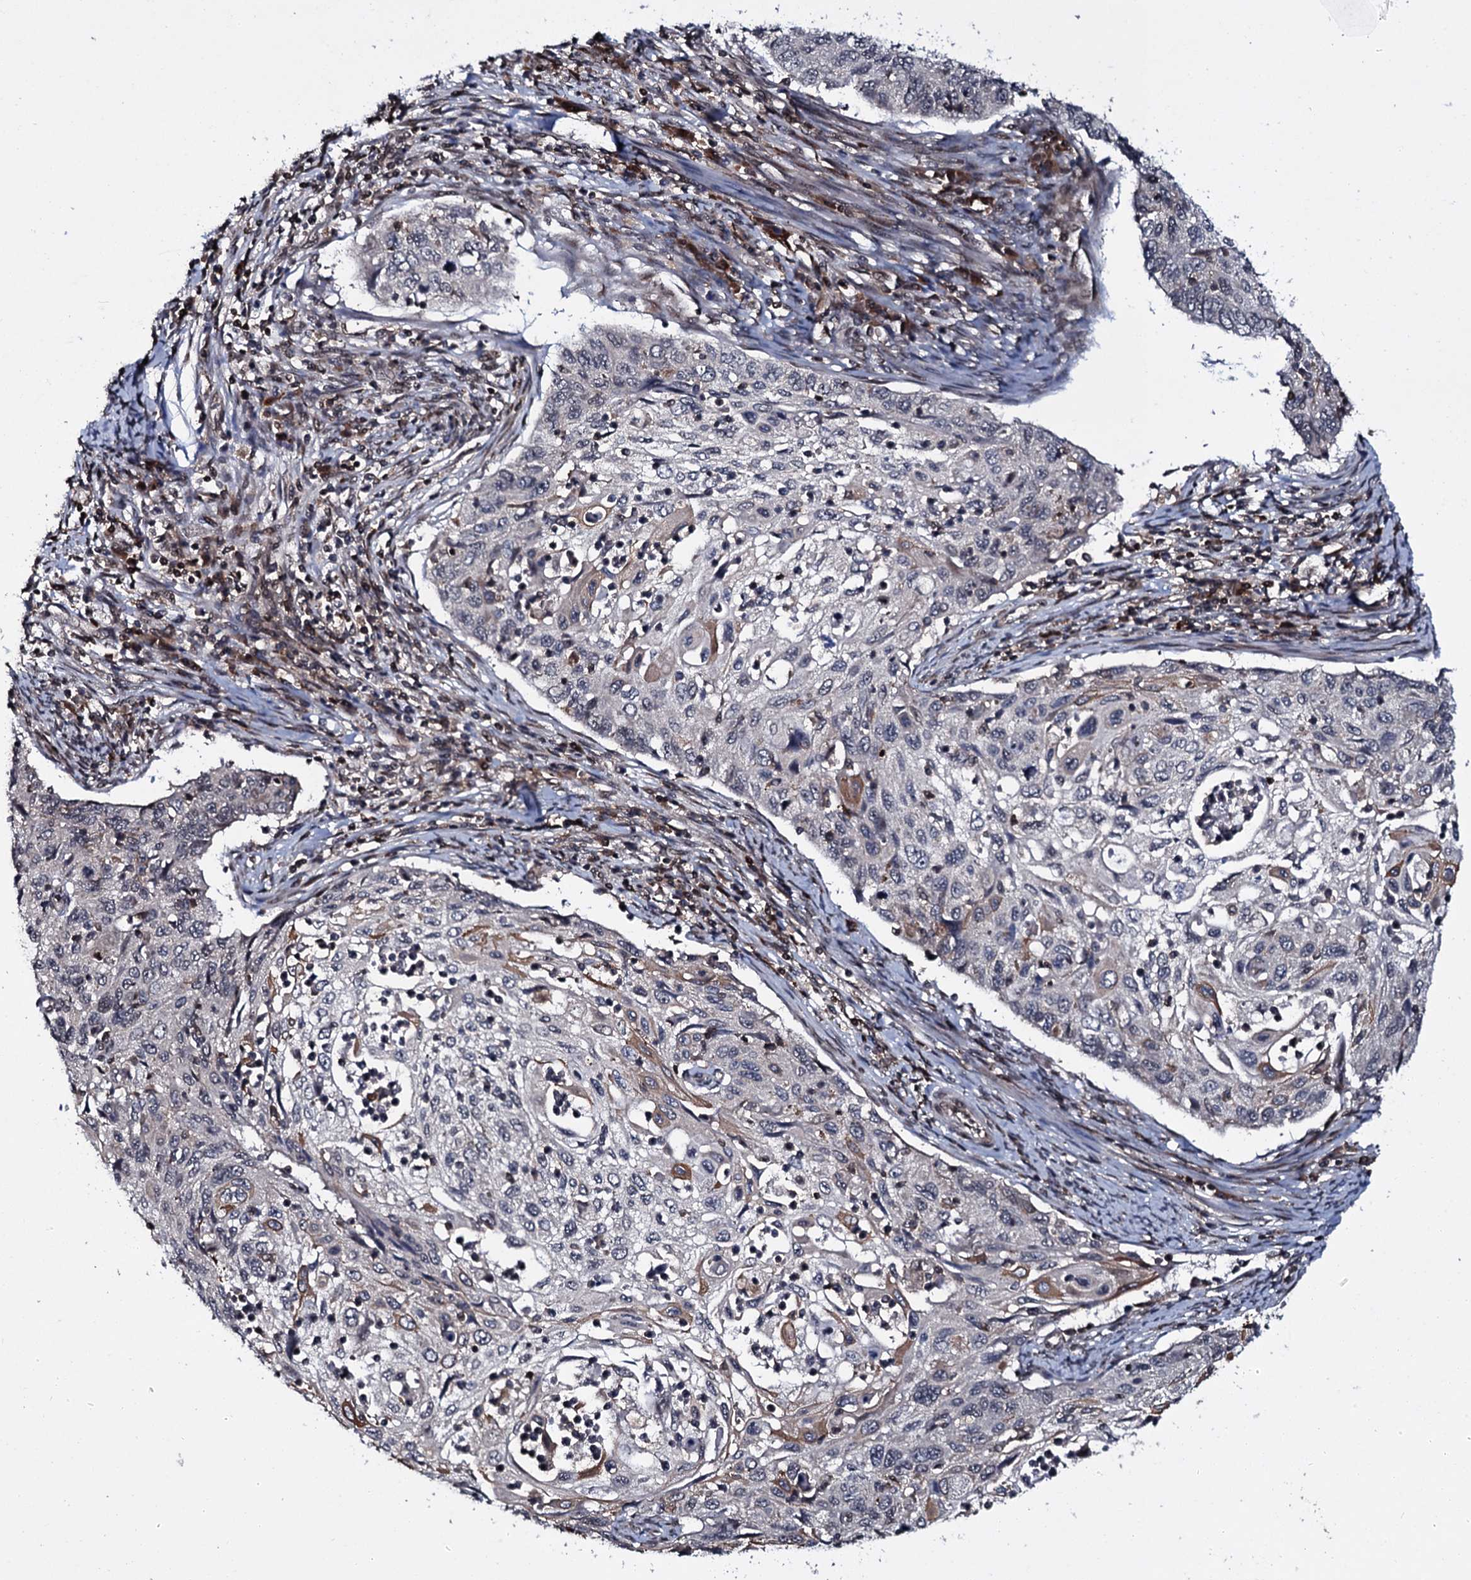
{"staining": {"intensity": "negative", "quantity": "none", "location": "none"}, "tissue": "cervical cancer", "cell_type": "Tumor cells", "image_type": "cancer", "snomed": [{"axis": "morphology", "description": "Squamous cell carcinoma, NOS"}, {"axis": "topography", "description": "Cervix"}], "caption": "Tumor cells are negative for protein expression in human cervical squamous cell carcinoma.", "gene": "HDDC3", "patient": {"sex": "female", "age": 70}}